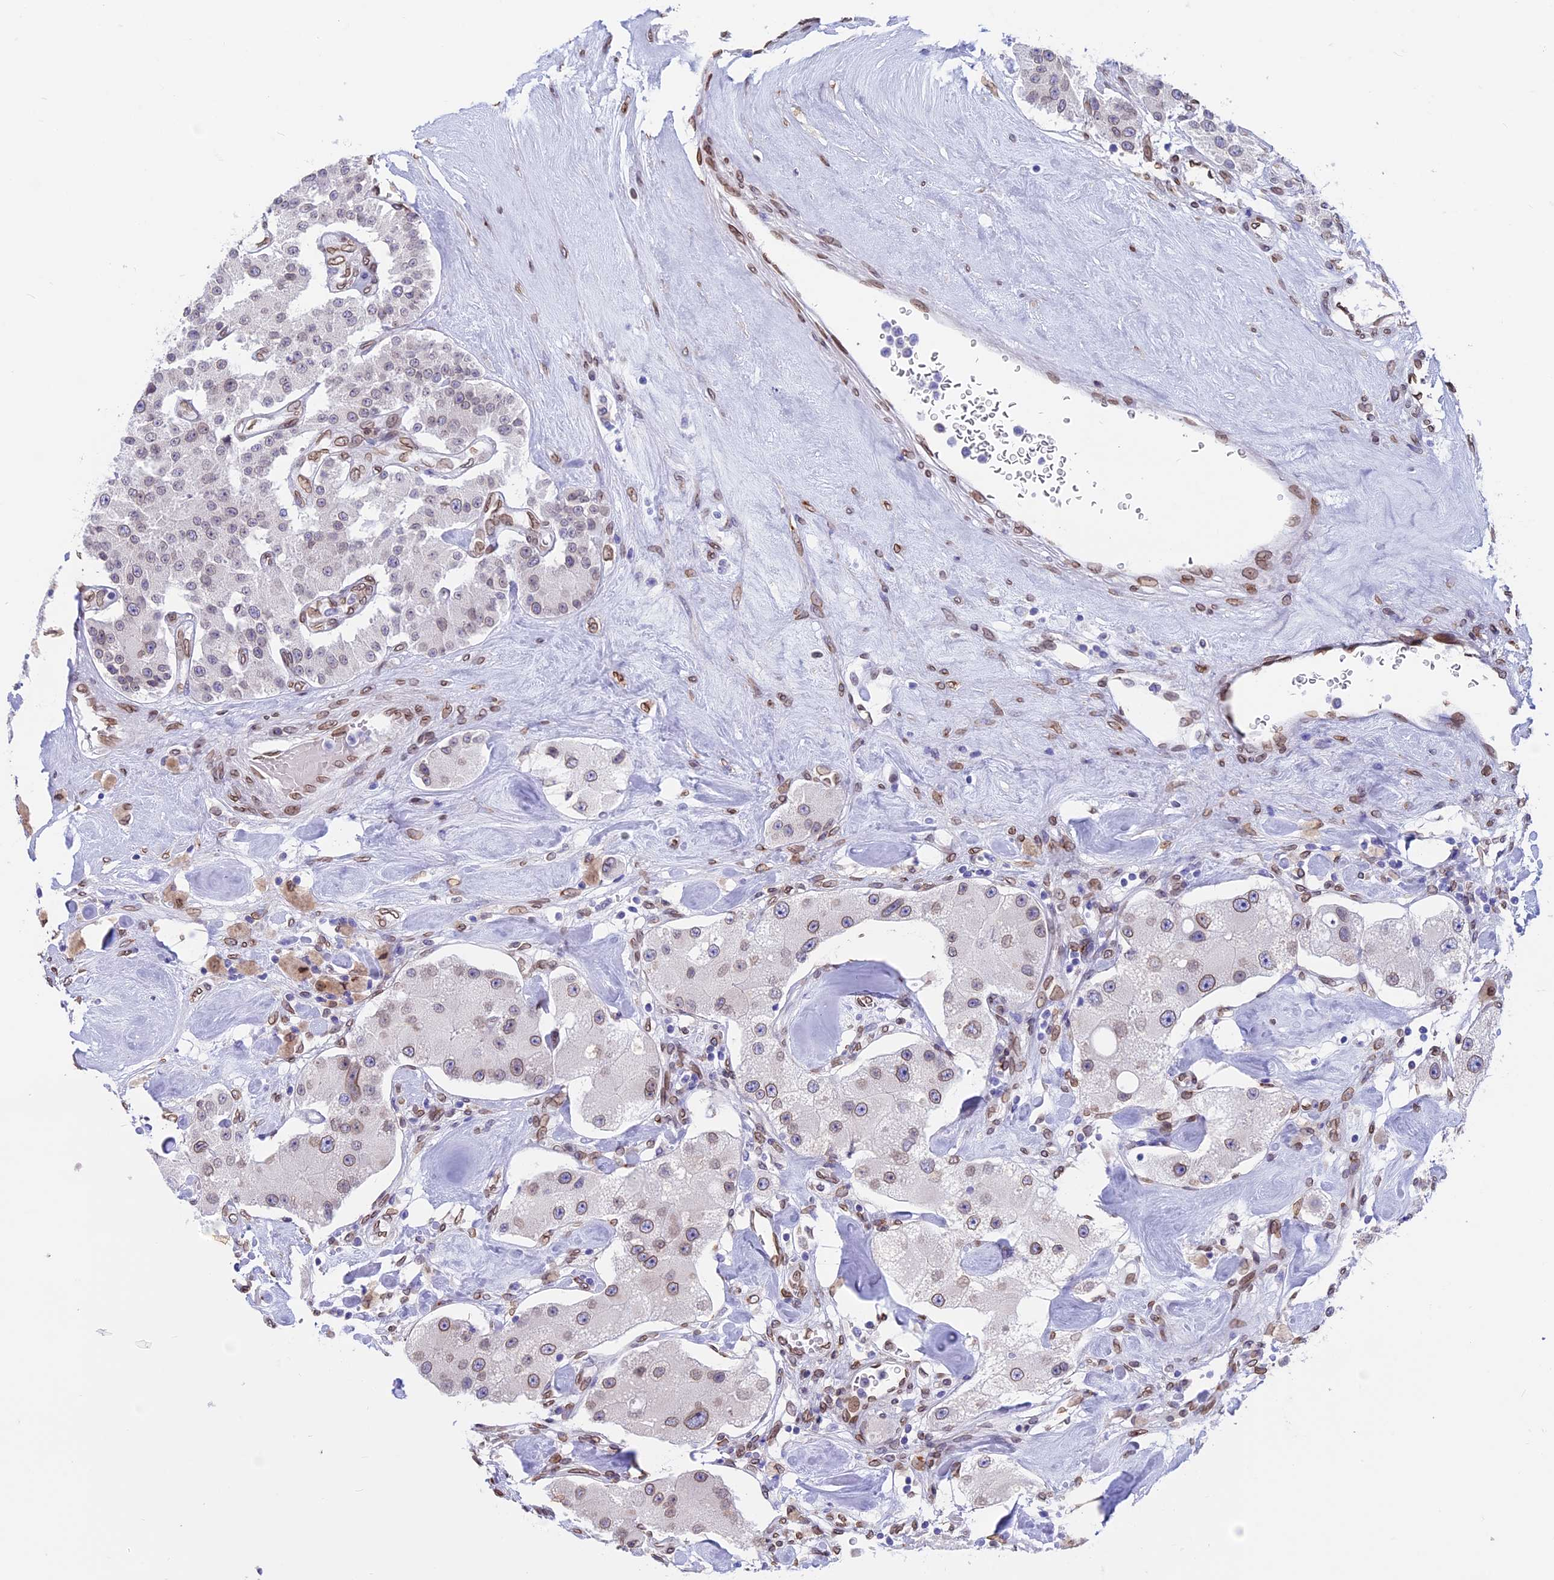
{"staining": {"intensity": "weak", "quantity": "25%-75%", "location": "cytoplasmic/membranous,nuclear"}, "tissue": "carcinoid", "cell_type": "Tumor cells", "image_type": "cancer", "snomed": [{"axis": "morphology", "description": "Carcinoid, malignant, NOS"}, {"axis": "topography", "description": "Pancreas"}], "caption": "This is an image of immunohistochemistry staining of carcinoid, which shows weak positivity in the cytoplasmic/membranous and nuclear of tumor cells.", "gene": "TMPRSS7", "patient": {"sex": "male", "age": 41}}